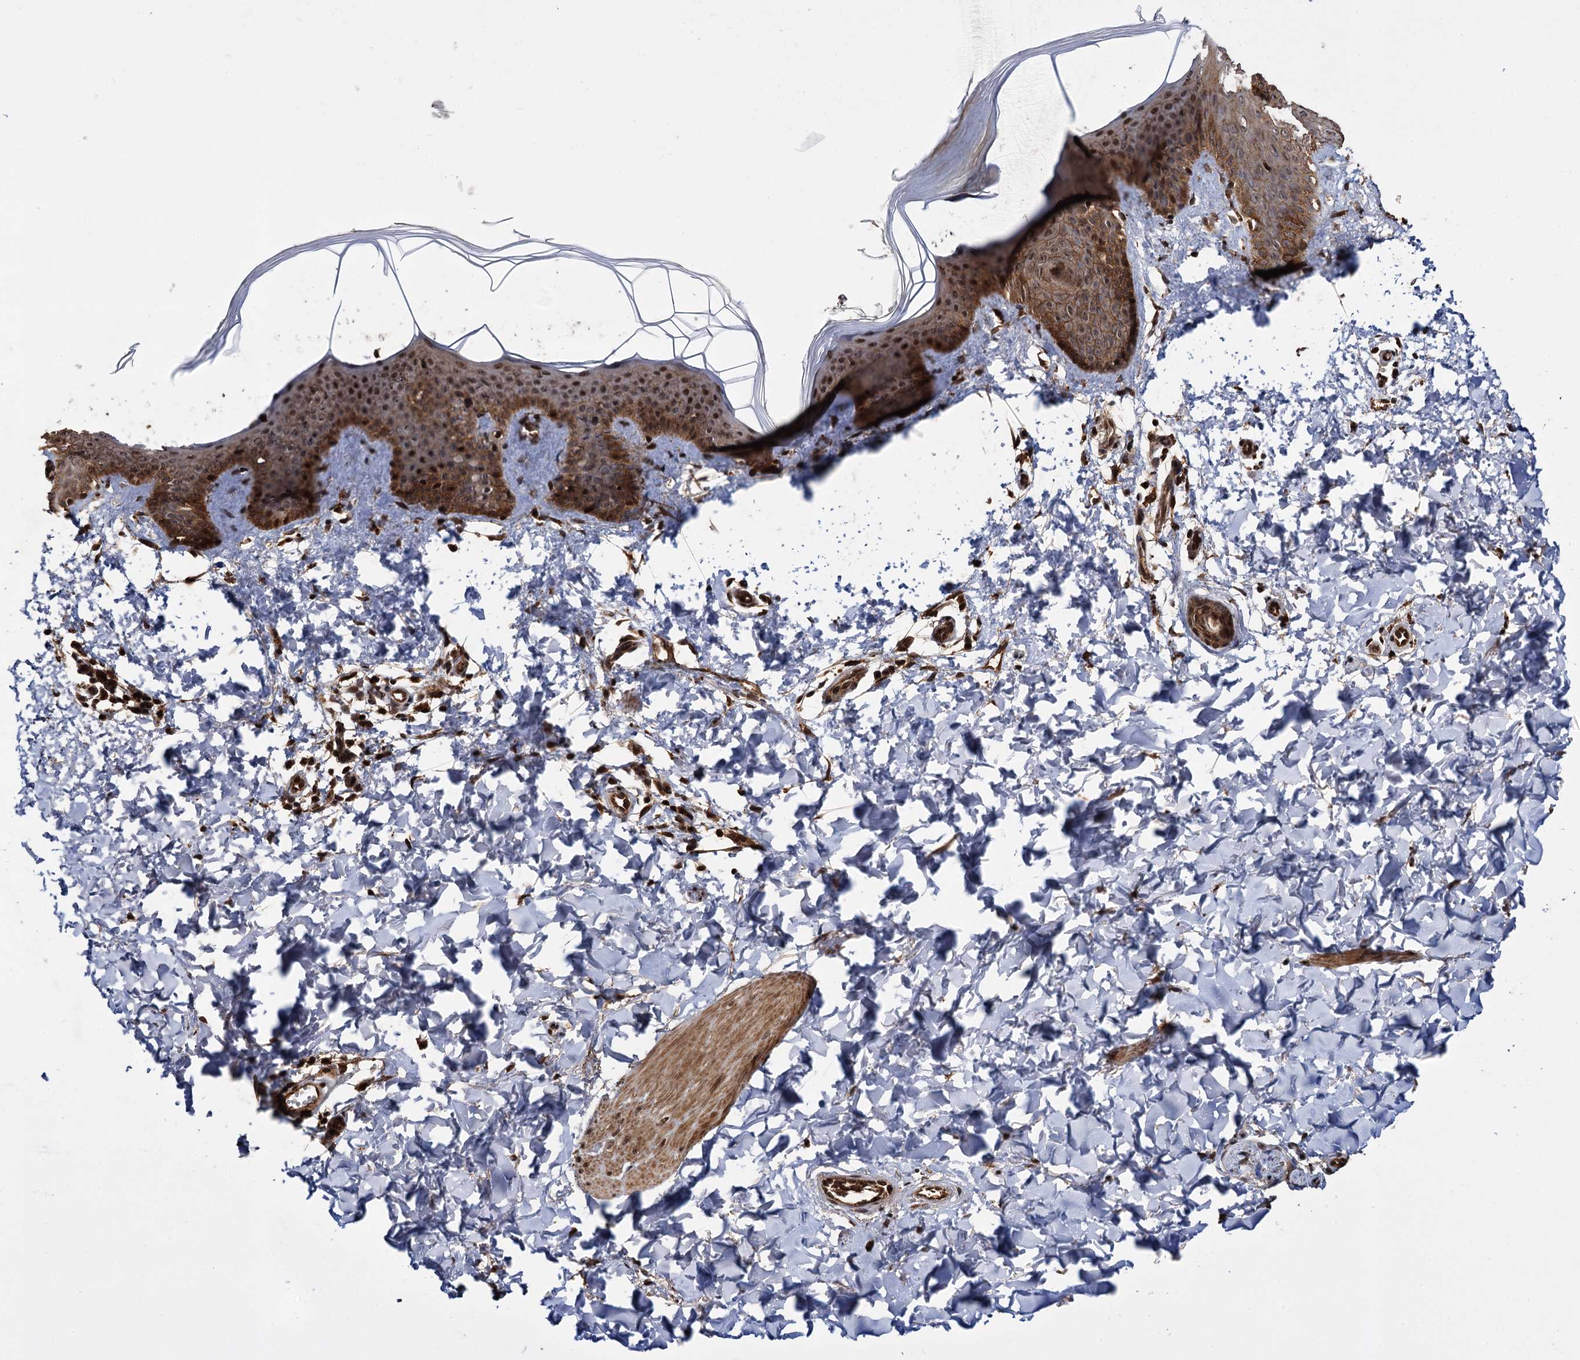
{"staining": {"intensity": "strong", "quantity": ">75%", "location": "cytoplasmic/membranous,nuclear"}, "tissue": "skin", "cell_type": "Fibroblasts", "image_type": "normal", "snomed": [{"axis": "morphology", "description": "Normal tissue, NOS"}, {"axis": "topography", "description": "Skin"}], "caption": "Immunohistochemical staining of unremarkable human skin exhibits high levels of strong cytoplasmic/membranous,nuclear staining in approximately >75% of fibroblasts.", "gene": "CEP192", "patient": {"sex": "male", "age": 36}}